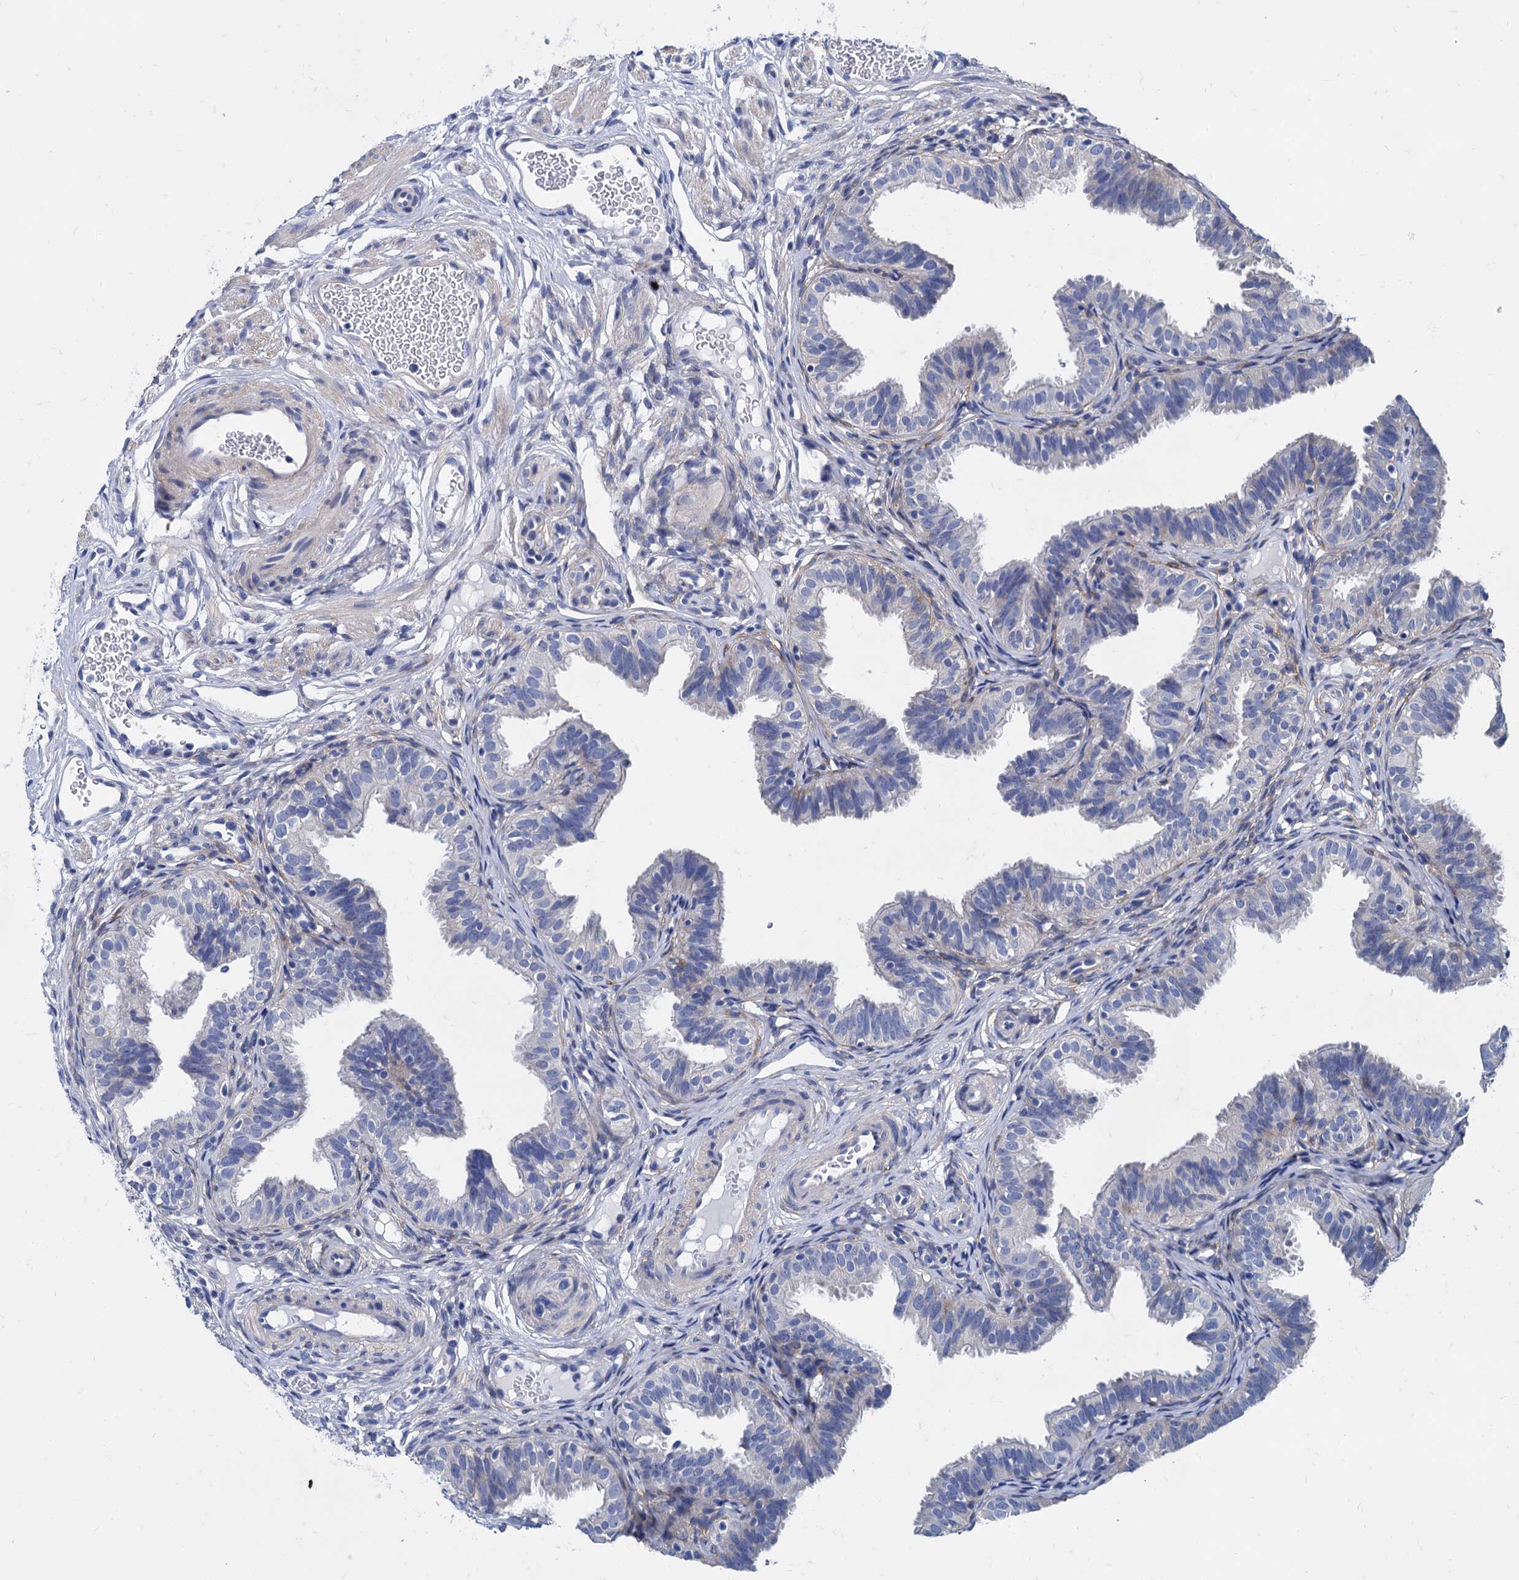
{"staining": {"intensity": "negative", "quantity": "none", "location": "none"}, "tissue": "fallopian tube", "cell_type": "Glandular cells", "image_type": "normal", "snomed": [{"axis": "morphology", "description": "Normal tissue, NOS"}, {"axis": "topography", "description": "Fallopian tube"}], "caption": "This micrograph is of benign fallopian tube stained with IHC to label a protein in brown with the nuclei are counter-stained blue. There is no positivity in glandular cells. The staining was performed using DAB to visualize the protein expression in brown, while the nuclei were stained in blue with hematoxylin (Magnification: 20x).", "gene": "FOXR2", "patient": {"sex": "female", "age": 35}}